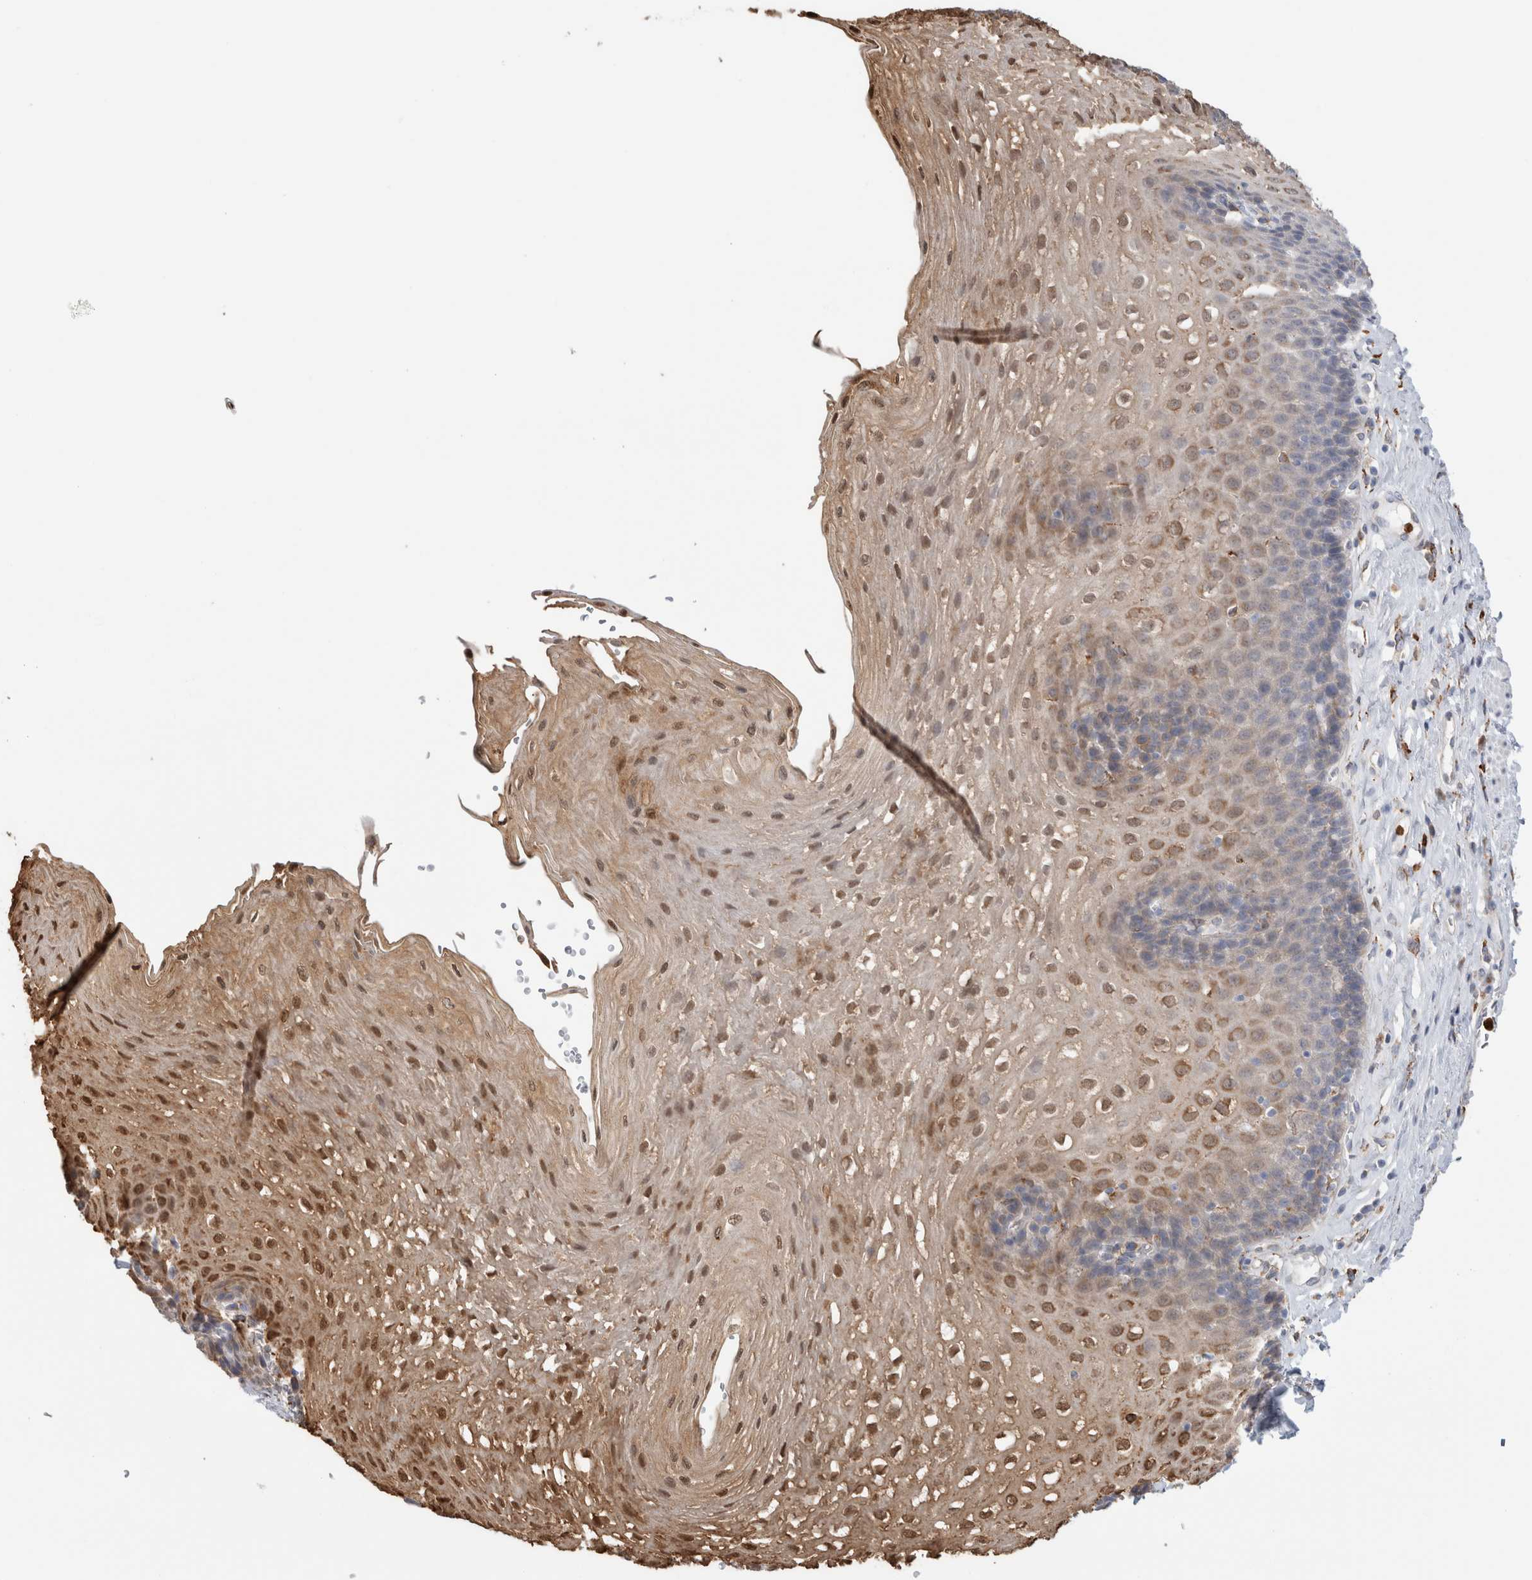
{"staining": {"intensity": "moderate", "quantity": ">75%", "location": "cytoplasmic/membranous,nuclear"}, "tissue": "esophagus", "cell_type": "Squamous epithelial cells", "image_type": "normal", "snomed": [{"axis": "morphology", "description": "Normal tissue, NOS"}, {"axis": "topography", "description": "Esophagus"}], "caption": "Moderate cytoplasmic/membranous,nuclear staining for a protein is present in approximately >75% of squamous epithelial cells of unremarkable esophagus using immunohistochemistry.", "gene": "P4HA1", "patient": {"sex": "female", "age": 66}}